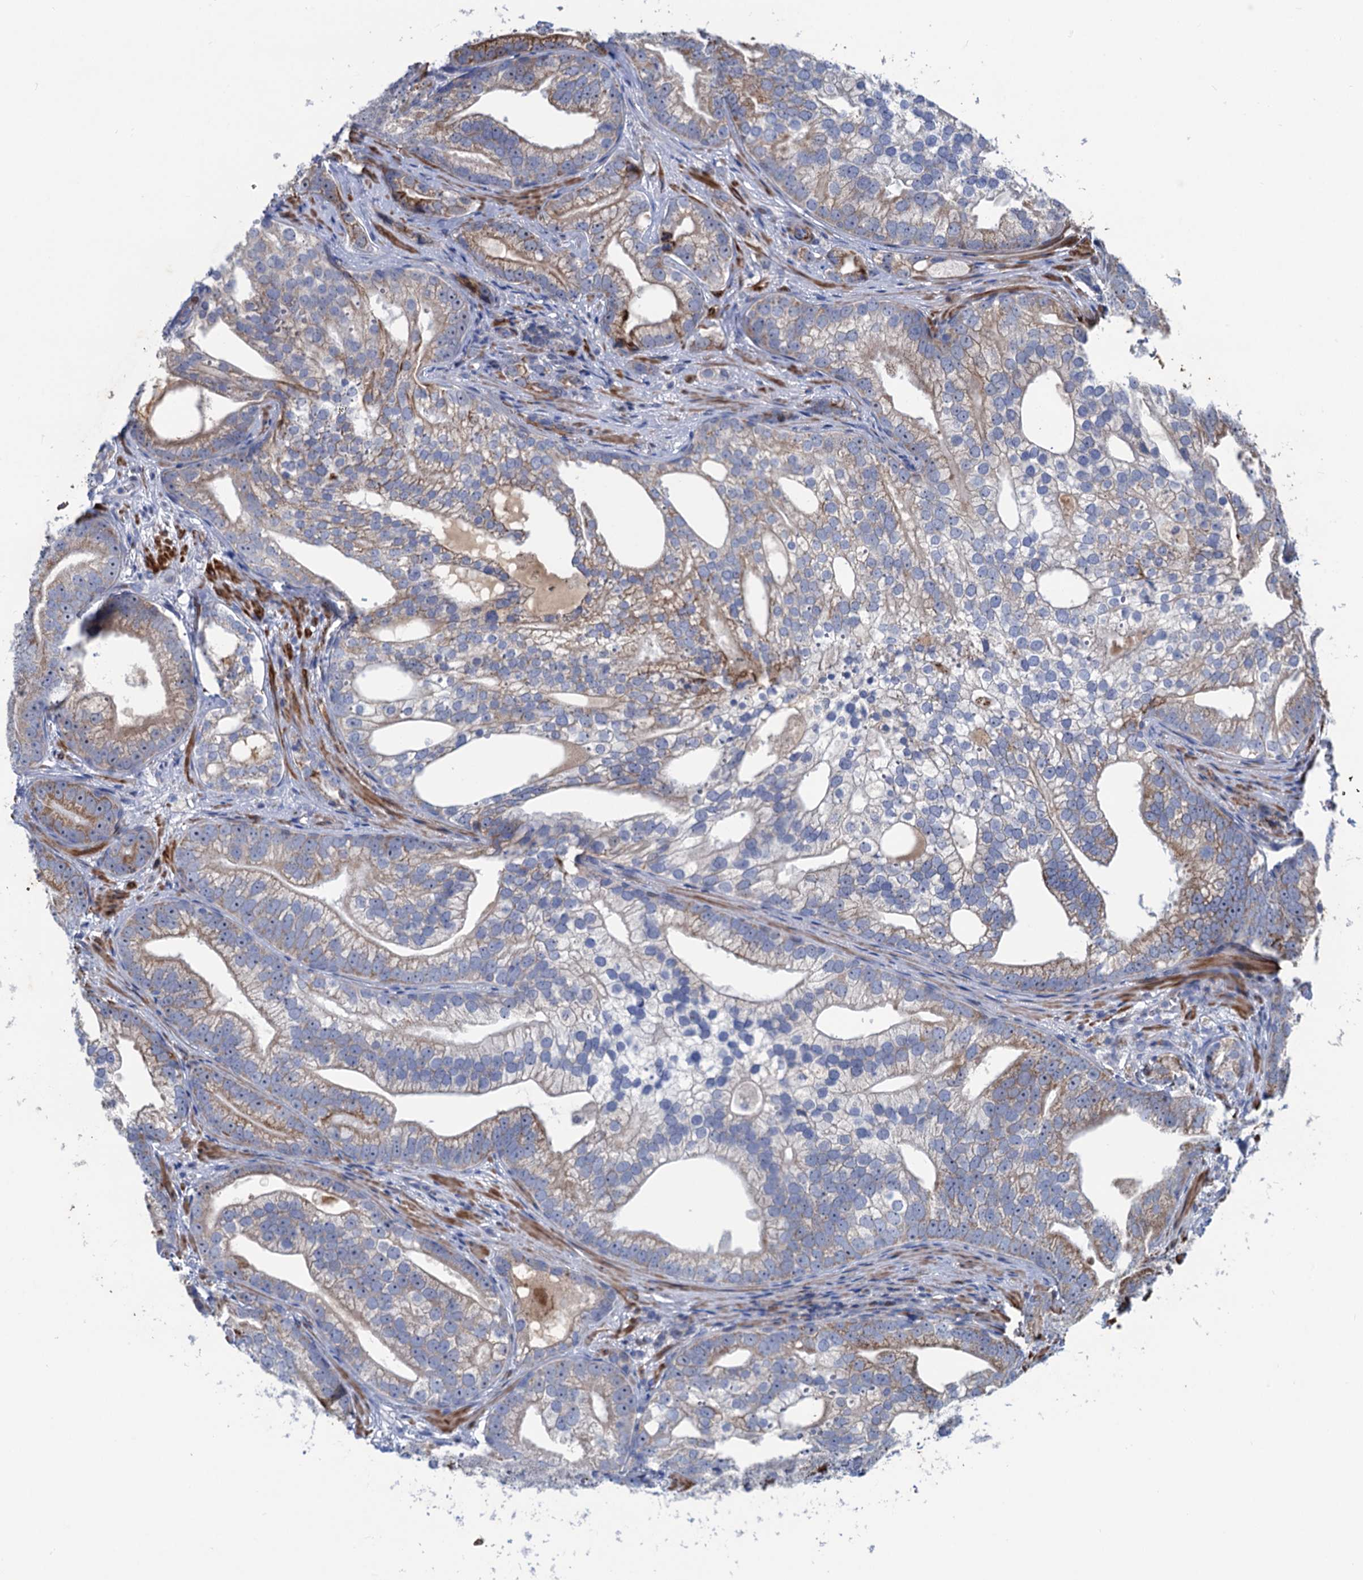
{"staining": {"intensity": "moderate", "quantity": "25%-75%", "location": "cytoplasmic/membranous"}, "tissue": "prostate cancer", "cell_type": "Tumor cells", "image_type": "cancer", "snomed": [{"axis": "morphology", "description": "Adenocarcinoma, High grade"}, {"axis": "topography", "description": "Prostate"}], "caption": "Immunohistochemistry (DAB (3,3'-diaminobenzidine)) staining of prostate adenocarcinoma (high-grade) shows moderate cytoplasmic/membranous protein staining in about 25%-75% of tumor cells.", "gene": "ESYT3", "patient": {"sex": "male", "age": 75}}